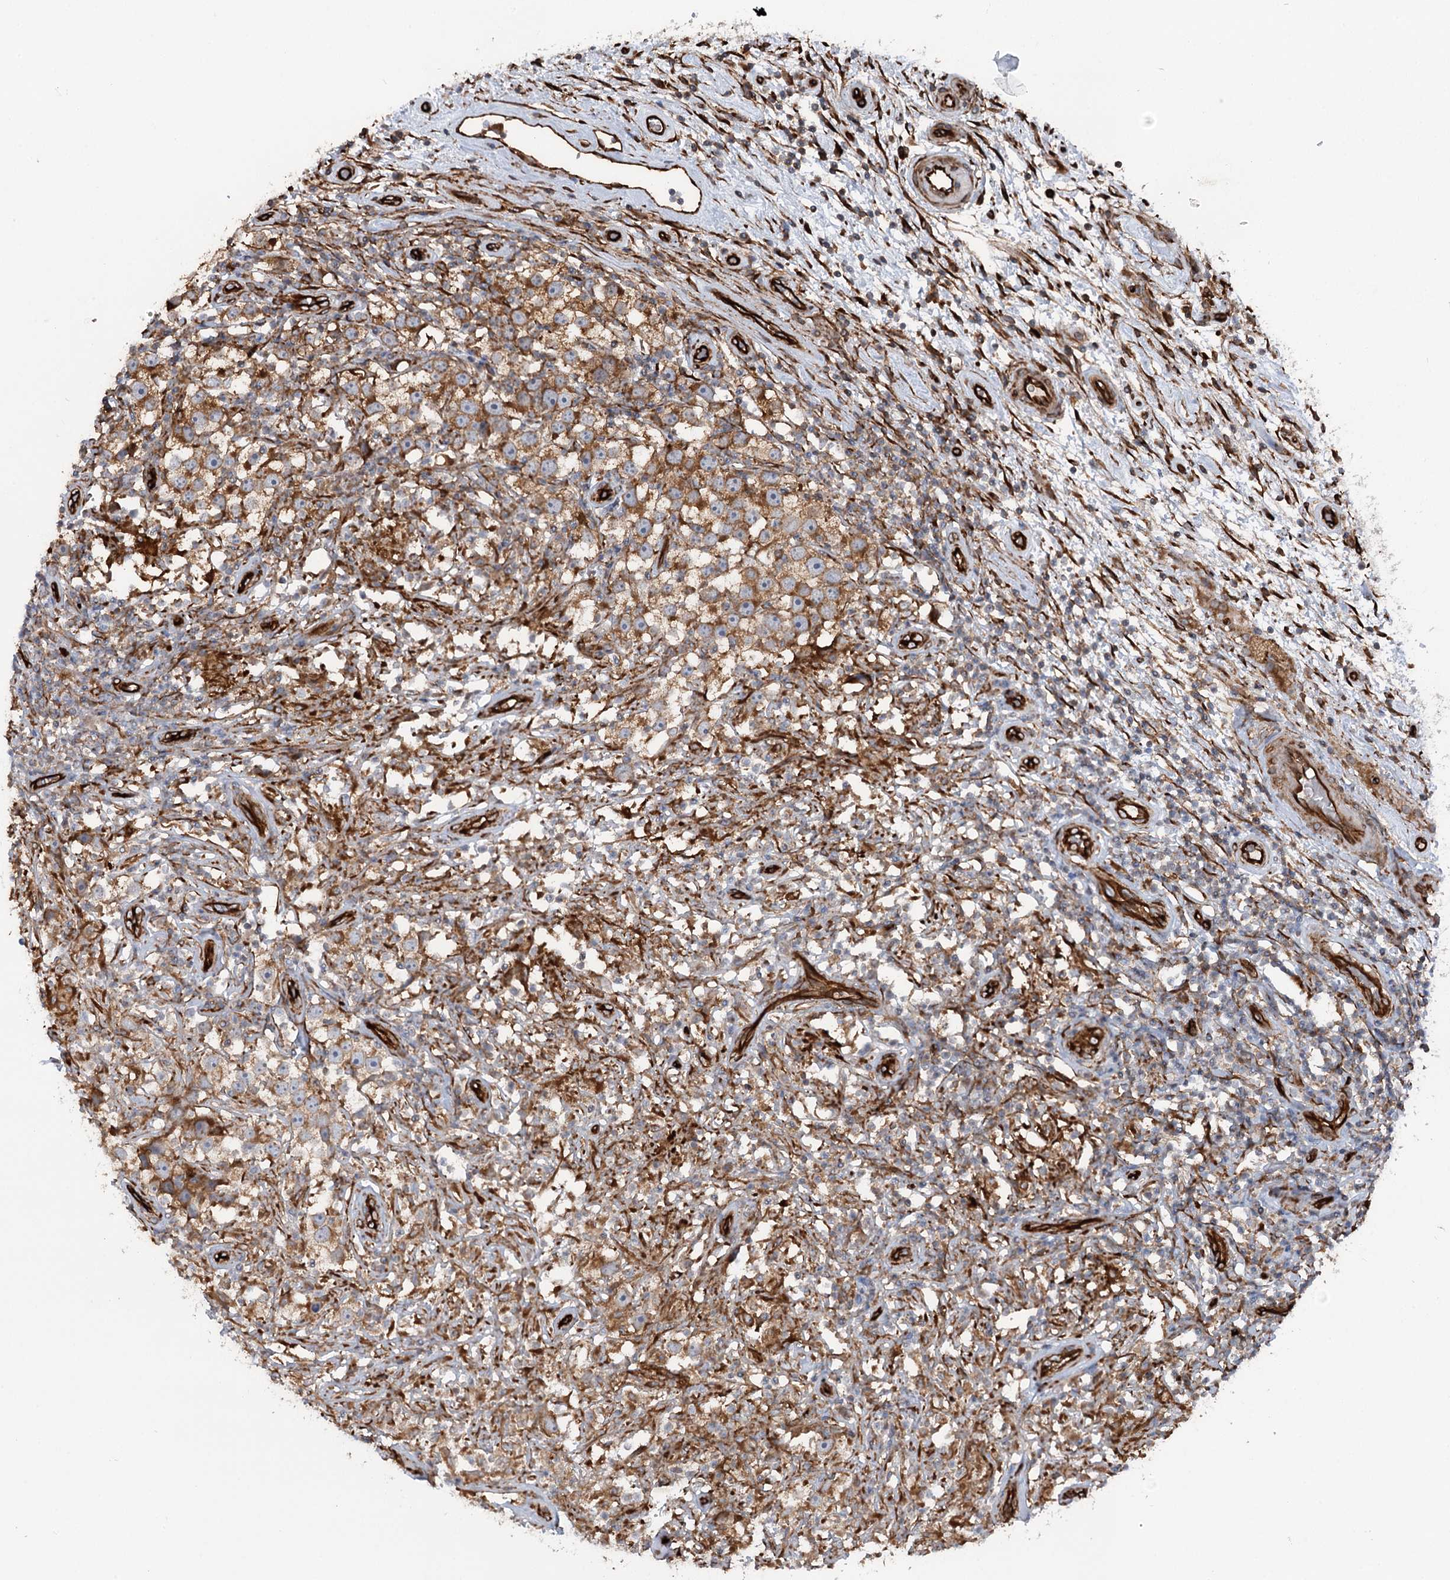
{"staining": {"intensity": "weak", "quantity": ">75%", "location": "cytoplasmic/membranous"}, "tissue": "testis cancer", "cell_type": "Tumor cells", "image_type": "cancer", "snomed": [{"axis": "morphology", "description": "Seminoma, NOS"}, {"axis": "topography", "description": "Testis"}], "caption": "IHC histopathology image of neoplastic tissue: testis cancer stained using IHC reveals low levels of weak protein expression localized specifically in the cytoplasmic/membranous of tumor cells, appearing as a cytoplasmic/membranous brown color.", "gene": "MTPAP", "patient": {"sex": "male", "age": 49}}